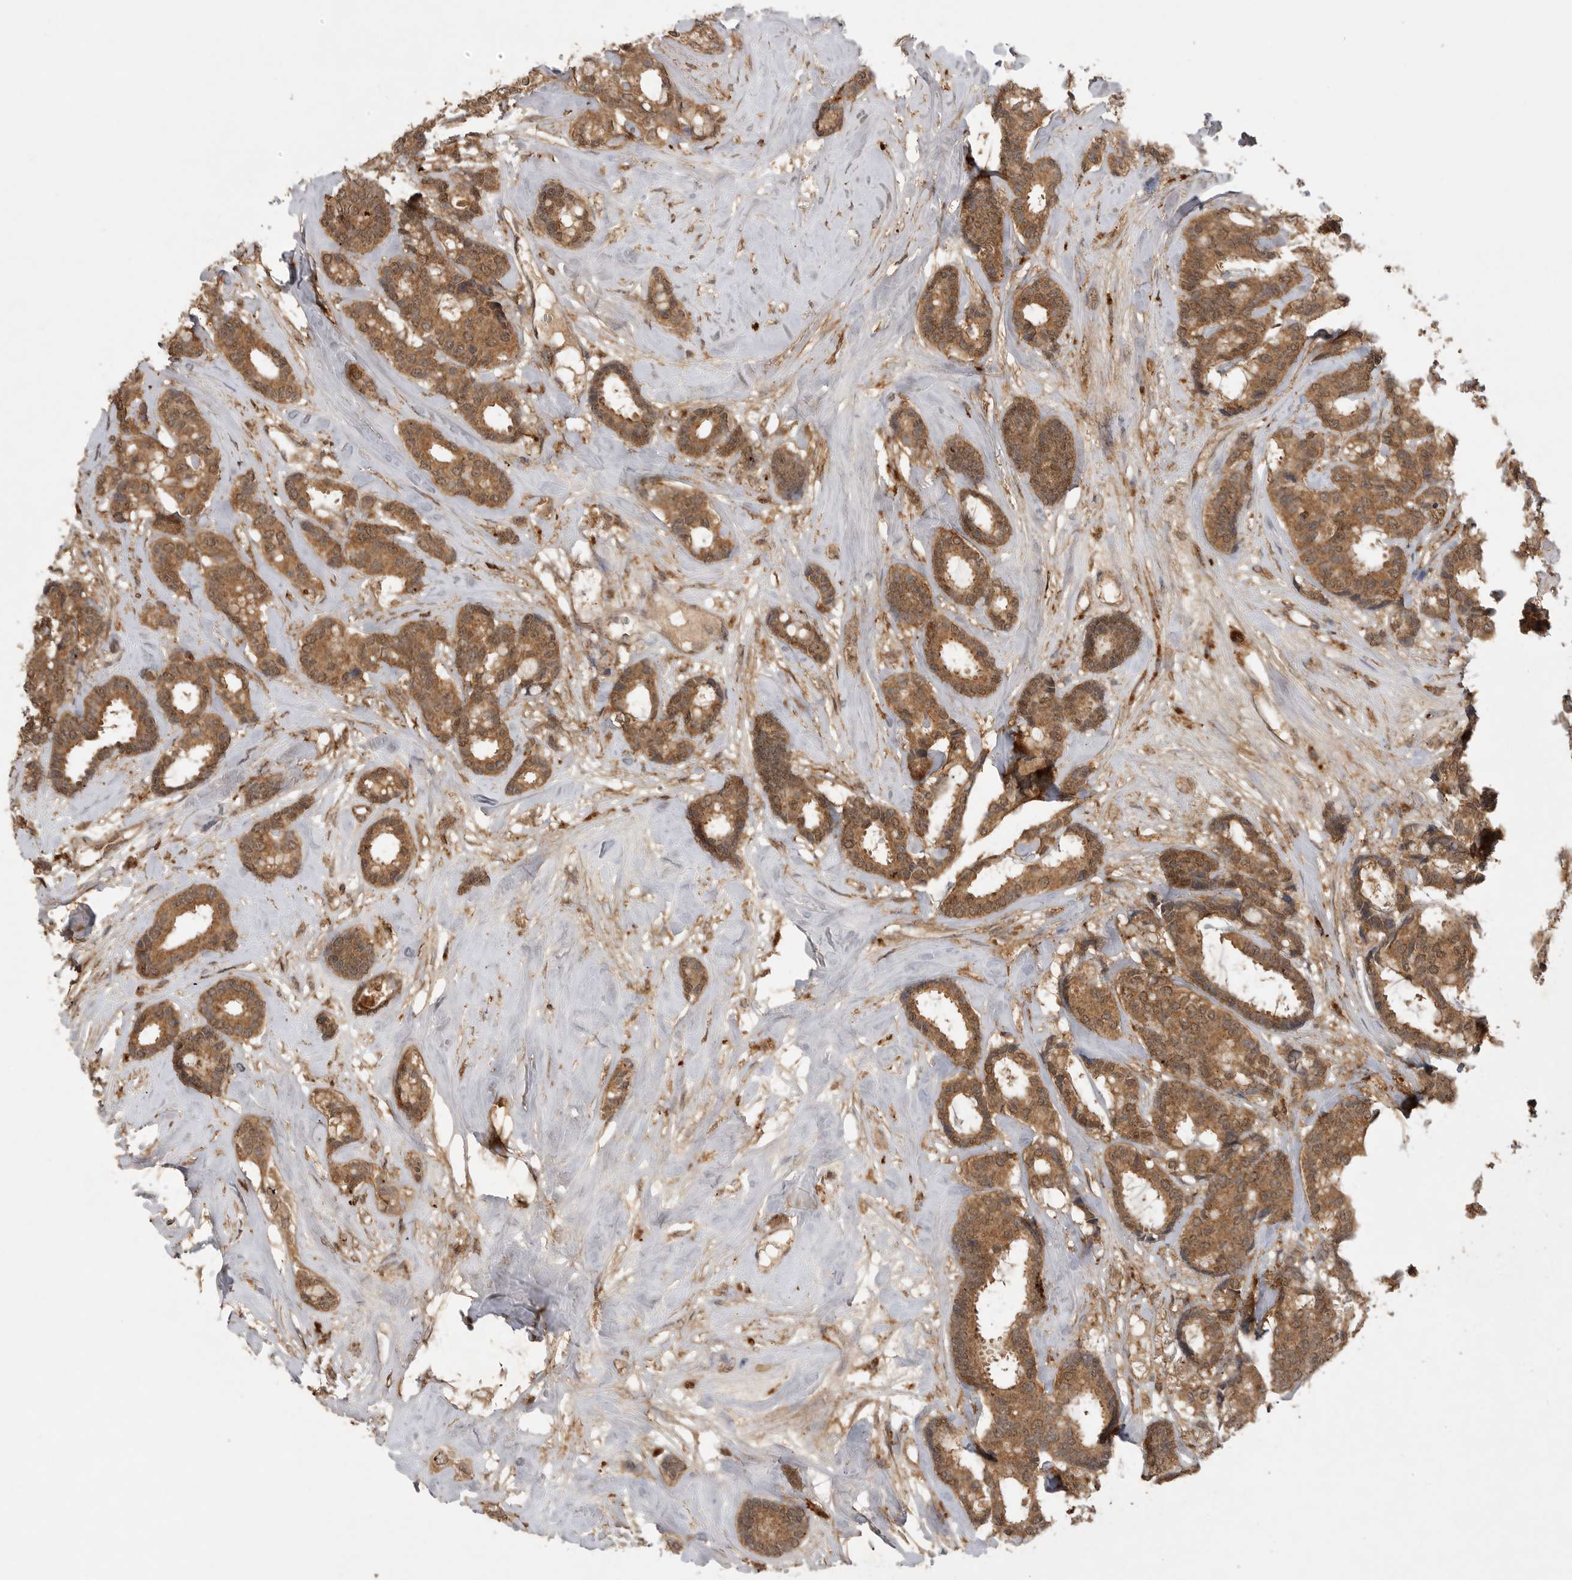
{"staining": {"intensity": "moderate", "quantity": ">75%", "location": "cytoplasmic/membranous,nuclear"}, "tissue": "breast cancer", "cell_type": "Tumor cells", "image_type": "cancer", "snomed": [{"axis": "morphology", "description": "Duct carcinoma"}, {"axis": "topography", "description": "Breast"}], "caption": "A brown stain highlights moderate cytoplasmic/membranous and nuclear staining of a protein in breast infiltrating ductal carcinoma tumor cells.", "gene": "ICOSLG", "patient": {"sex": "female", "age": 87}}